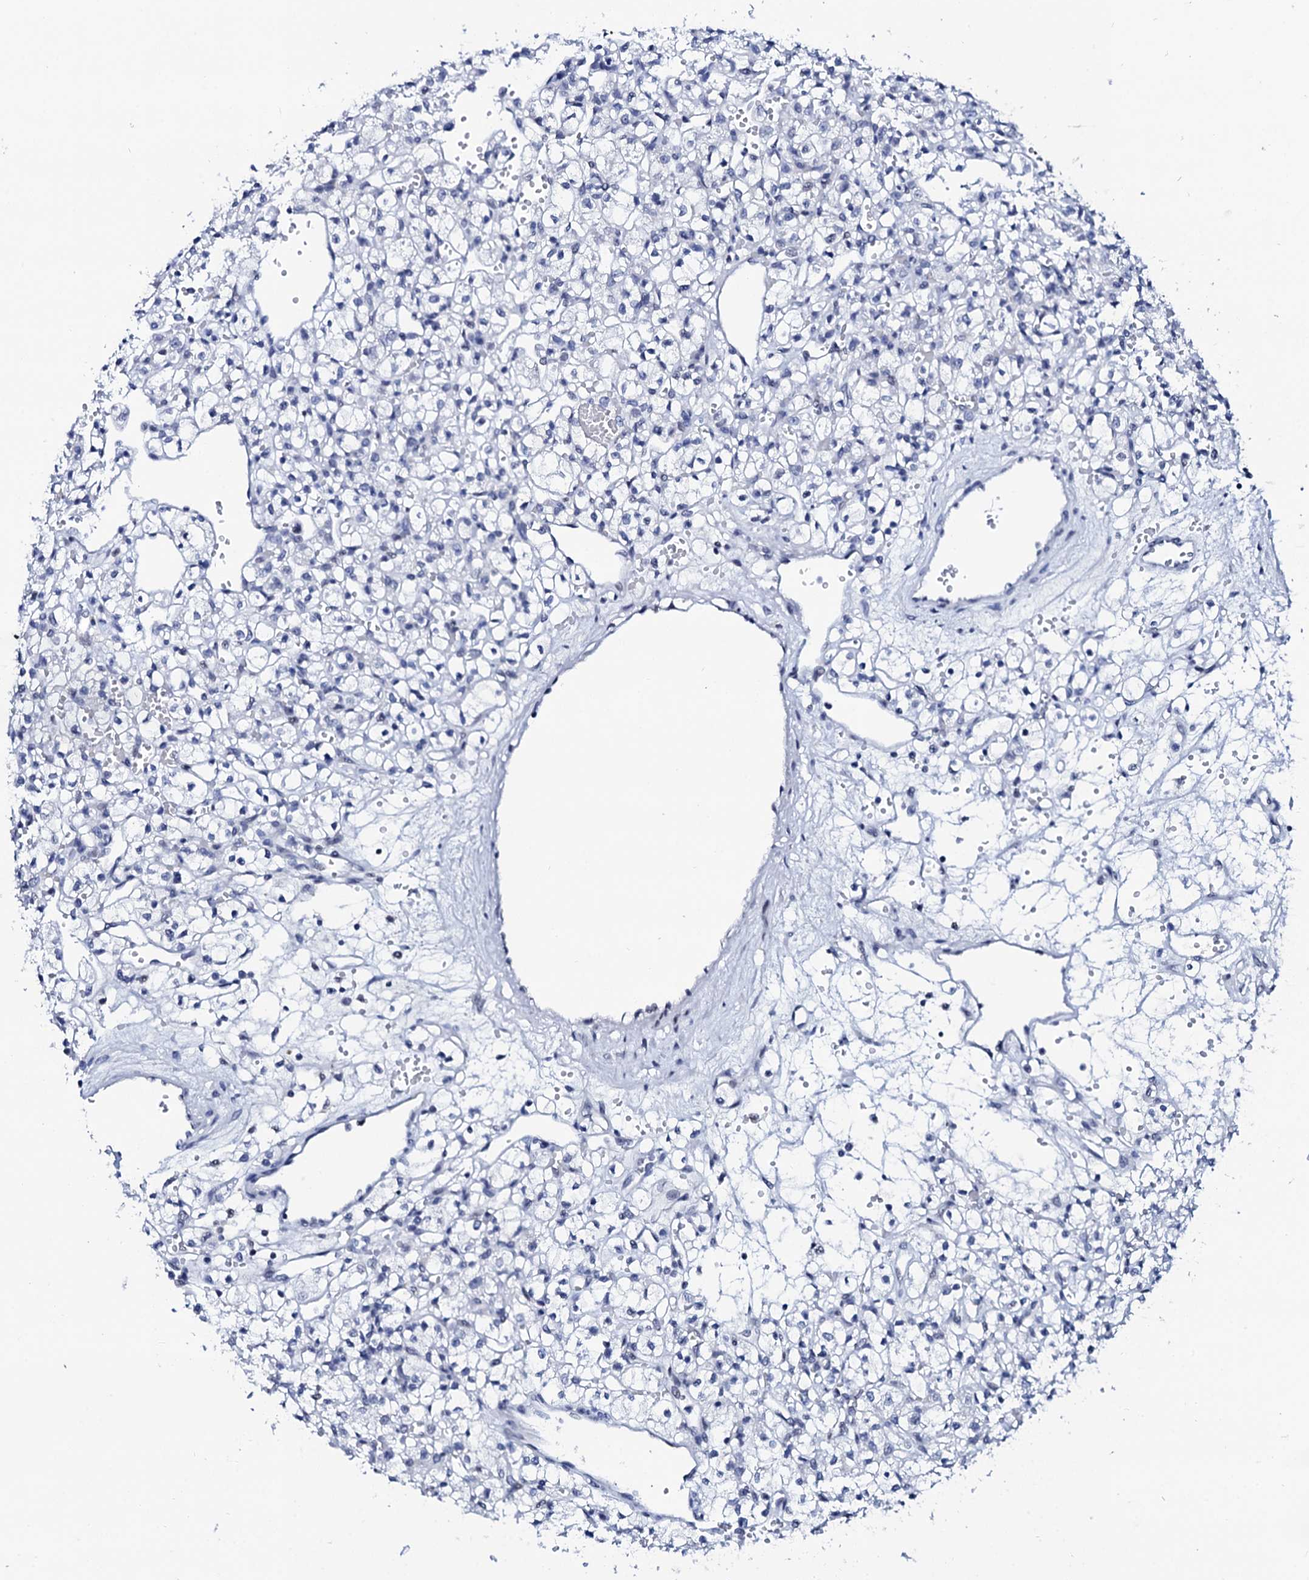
{"staining": {"intensity": "negative", "quantity": "none", "location": "none"}, "tissue": "renal cancer", "cell_type": "Tumor cells", "image_type": "cancer", "snomed": [{"axis": "morphology", "description": "Adenocarcinoma, NOS"}, {"axis": "topography", "description": "Kidney"}], "caption": "Renal cancer was stained to show a protein in brown. There is no significant positivity in tumor cells.", "gene": "SPATA19", "patient": {"sex": "female", "age": 59}}